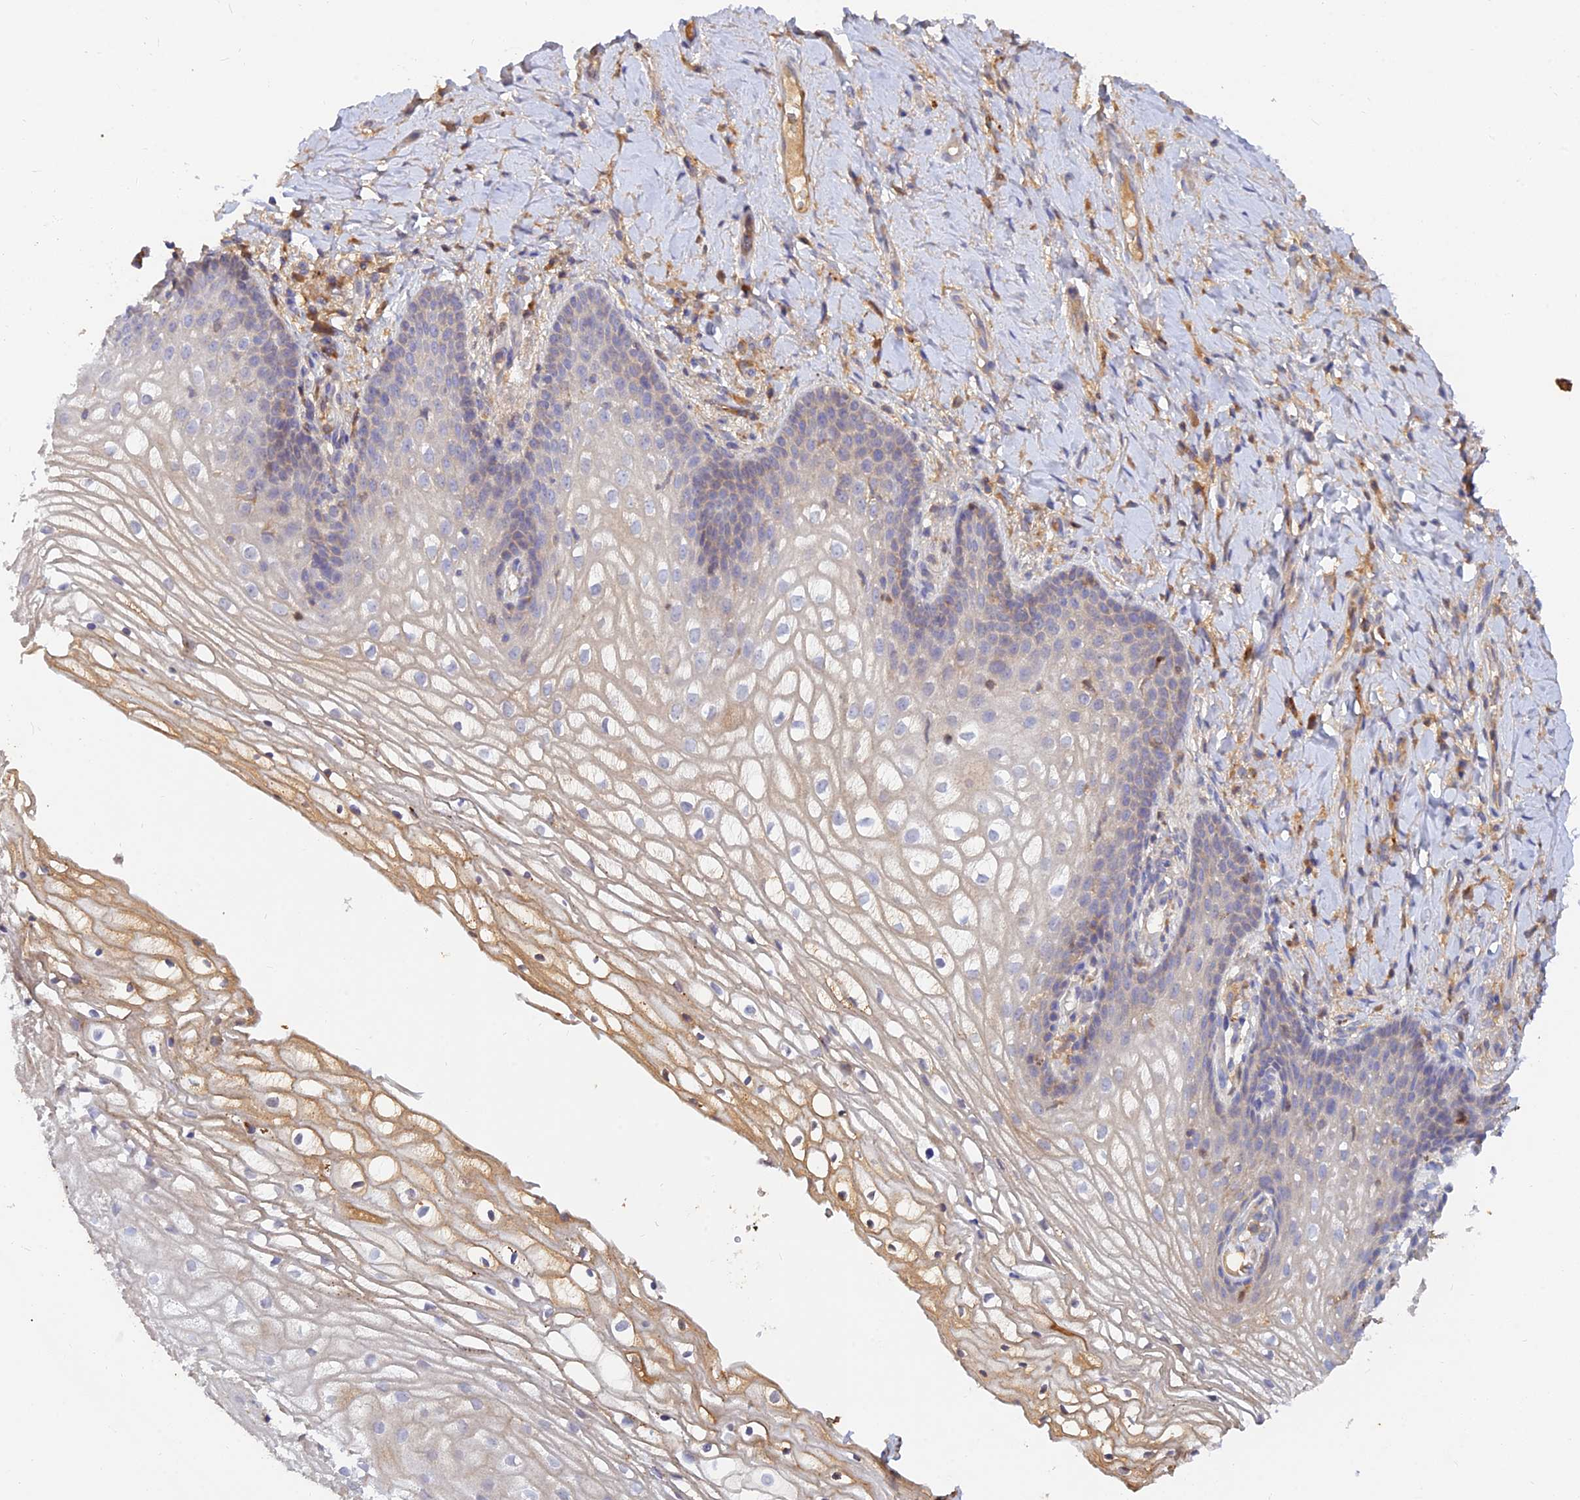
{"staining": {"intensity": "moderate", "quantity": "<25%", "location": "cytoplasmic/membranous"}, "tissue": "vagina", "cell_type": "Squamous epithelial cells", "image_type": "normal", "snomed": [{"axis": "morphology", "description": "Normal tissue, NOS"}, {"axis": "topography", "description": "Vagina"}], "caption": "Immunohistochemistry (IHC) (DAB (3,3'-diaminobenzidine)) staining of normal vagina exhibits moderate cytoplasmic/membranous protein expression in about <25% of squamous epithelial cells. The staining is performed using DAB brown chromogen to label protein expression. The nuclei are counter-stained blue using hematoxylin.", "gene": "ACSM5", "patient": {"sex": "female", "age": 60}}